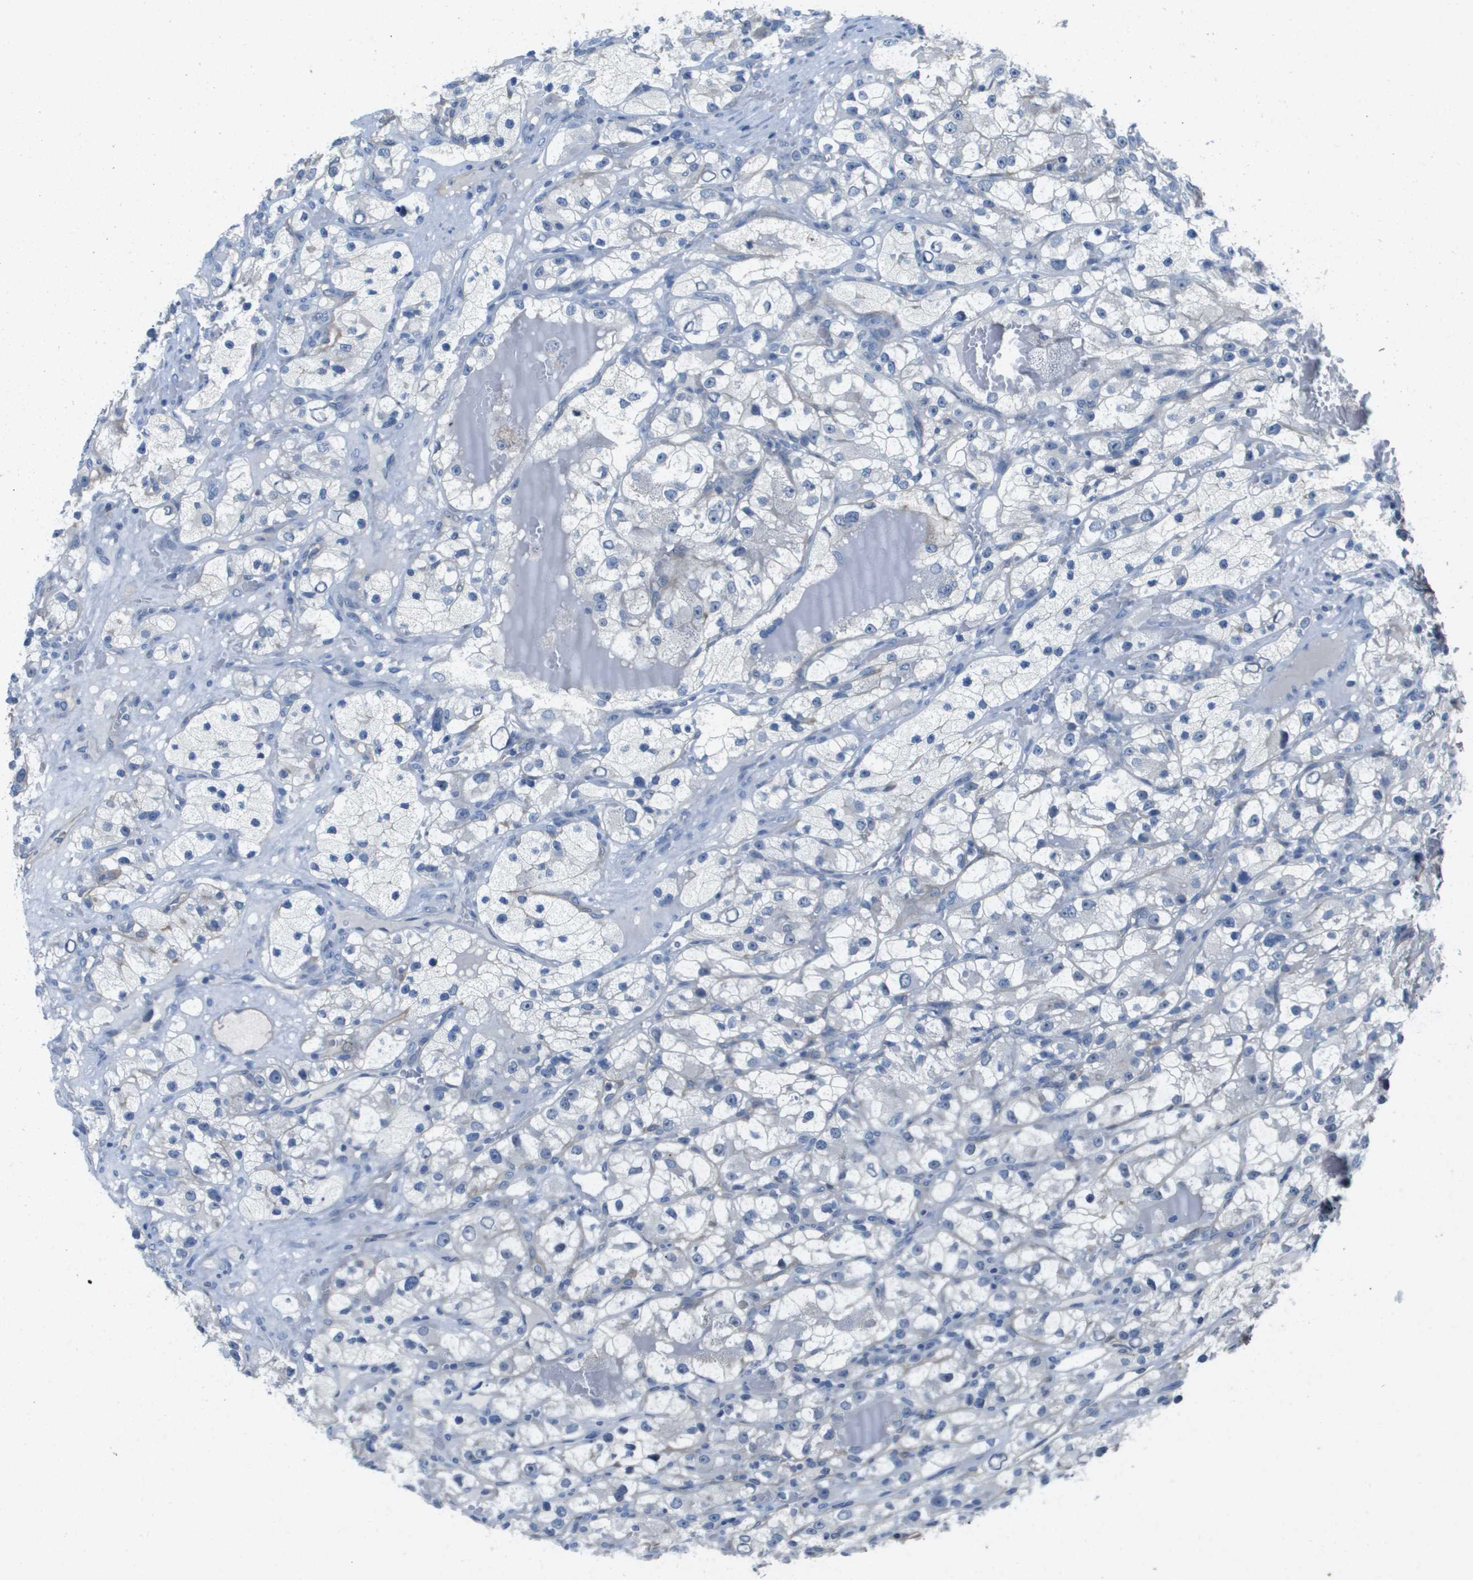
{"staining": {"intensity": "negative", "quantity": "none", "location": "none"}, "tissue": "renal cancer", "cell_type": "Tumor cells", "image_type": "cancer", "snomed": [{"axis": "morphology", "description": "Adenocarcinoma, NOS"}, {"axis": "topography", "description": "Kidney"}], "caption": "Immunohistochemical staining of renal adenocarcinoma reveals no significant staining in tumor cells. Brightfield microscopy of immunohistochemistry (IHC) stained with DAB (3,3'-diaminobenzidine) (brown) and hematoxylin (blue), captured at high magnification.", "gene": "ITGA6", "patient": {"sex": "female", "age": 57}}